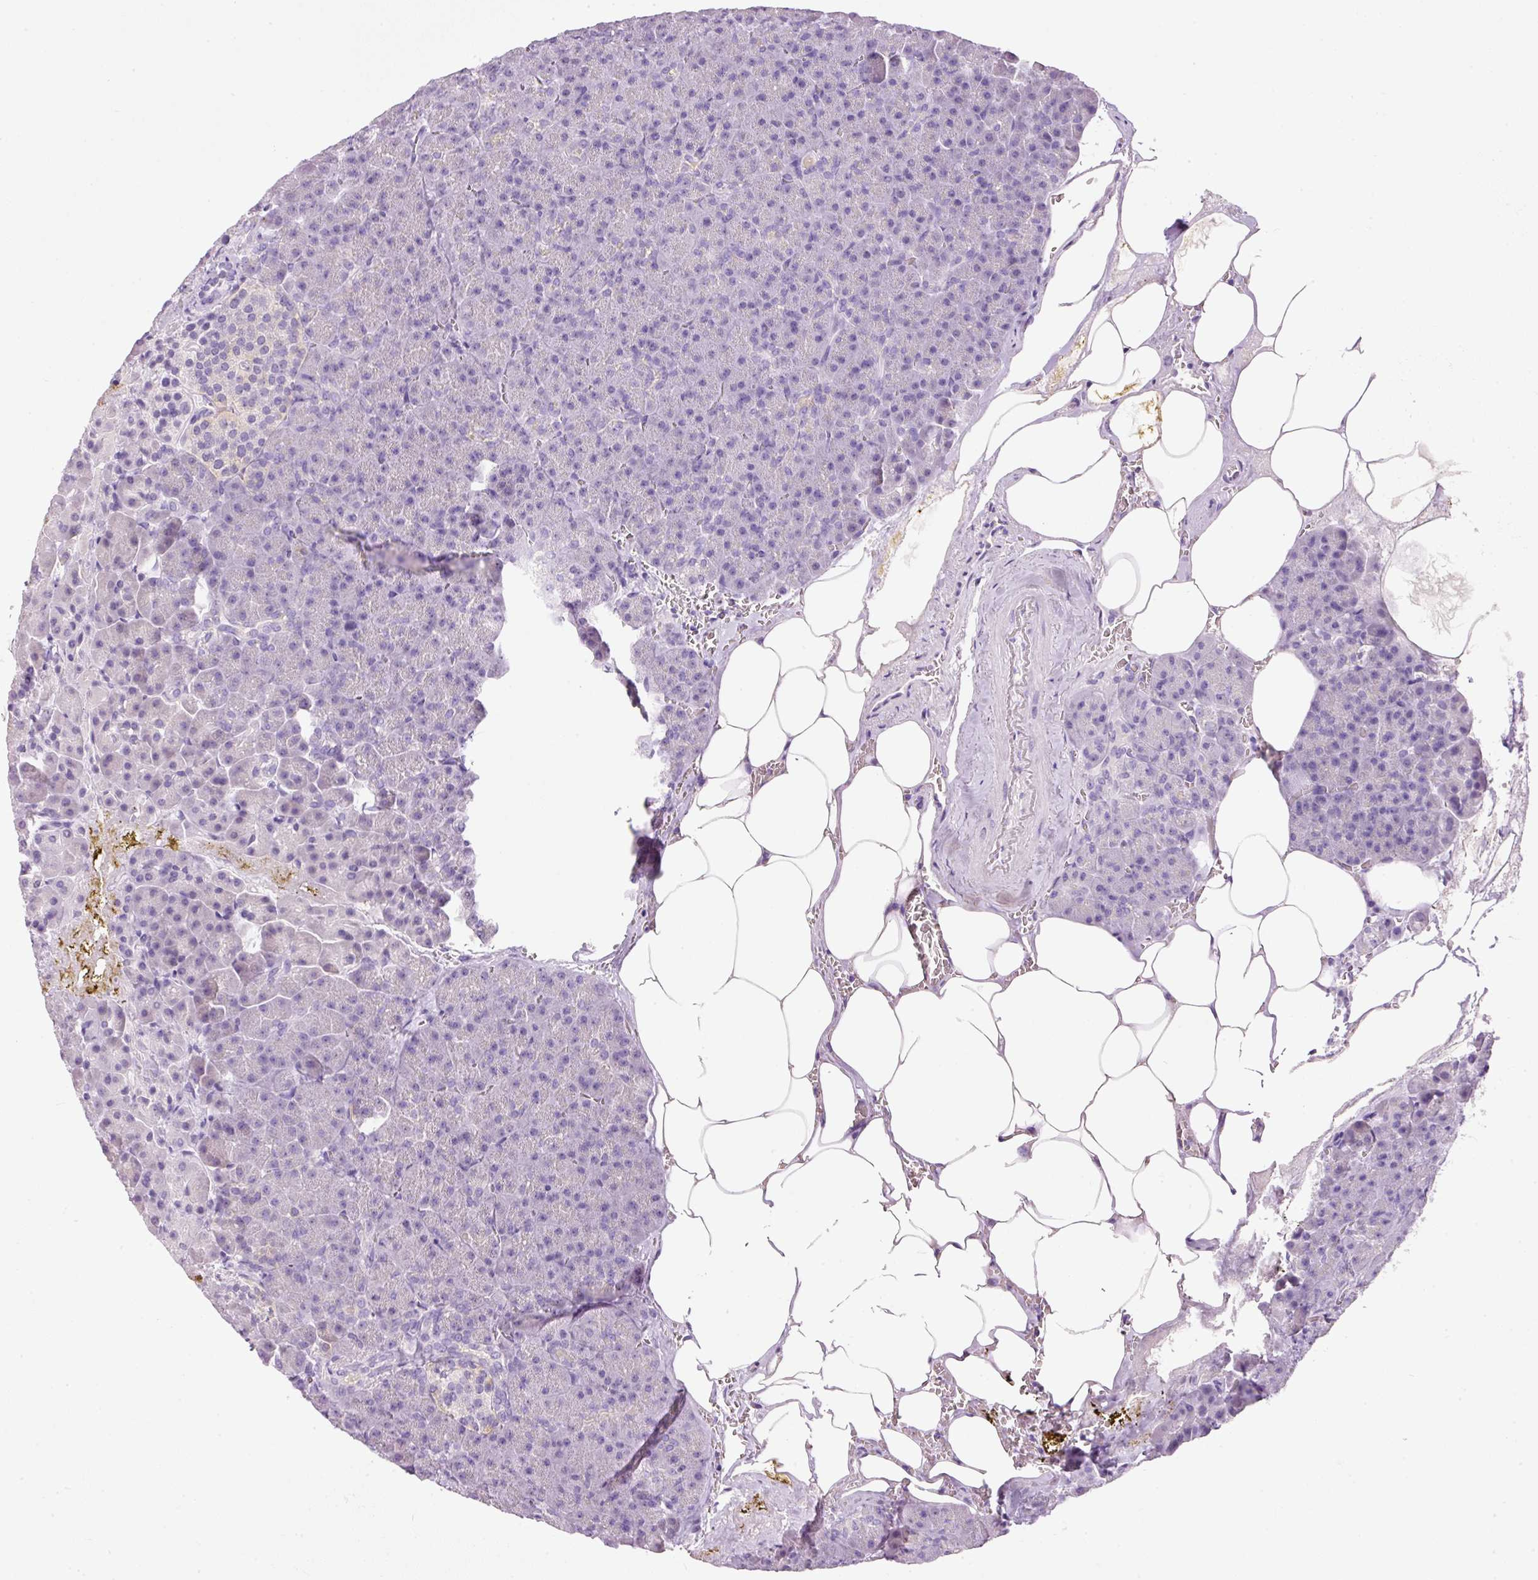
{"staining": {"intensity": "negative", "quantity": "none", "location": "none"}, "tissue": "pancreas", "cell_type": "Exocrine glandular cells", "image_type": "normal", "snomed": [{"axis": "morphology", "description": "Normal tissue, NOS"}, {"axis": "topography", "description": "Pancreas"}], "caption": "Pancreas was stained to show a protein in brown. There is no significant expression in exocrine glandular cells. (DAB immunohistochemistry (IHC) visualized using brightfield microscopy, high magnification).", "gene": "BSND", "patient": {"sex": "female", "age": 74}}